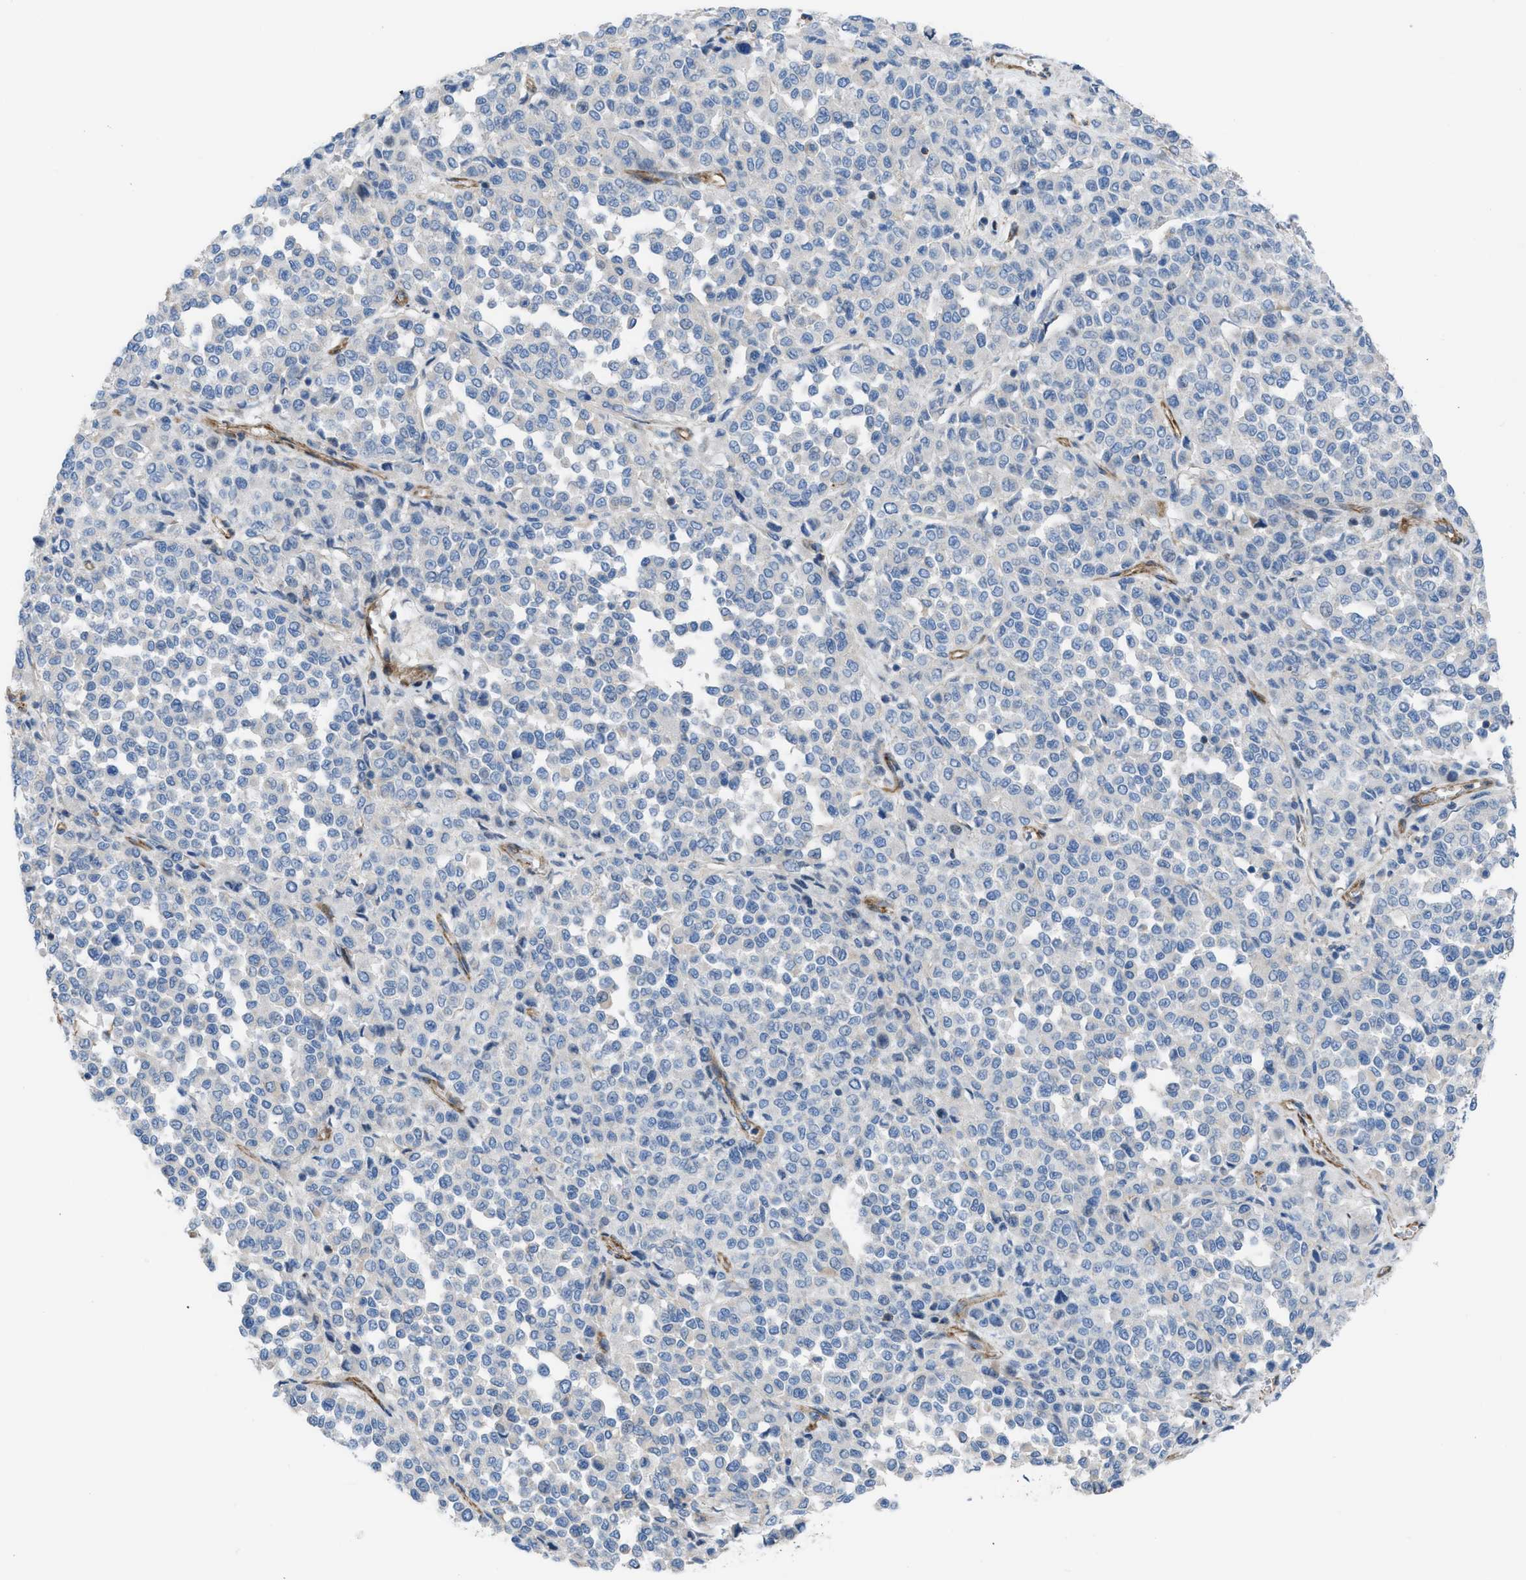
{"staining": {"intensity": "negative", "quantity": "none", "location": "none"}, "tissue": "melanoma", "cell_type": "Tumor cells", "image_type": "cancer", "snomed": [{"axis": "morphology", "description": "Malignant melanoma, Metastatic site"}, {"axis": "topography", "description": "Pancreas"}], "caption": "Immunohistochemistry (IHC) histopathology image of neoplastic tissue: malignant melanoma (metastatic site) stained with DAB (3,3'-diaminobenzidine) displays no significant protein expression in tumor cells.", "gene": "KCNH7", "patient": {"sex": "female", "age": 30}}